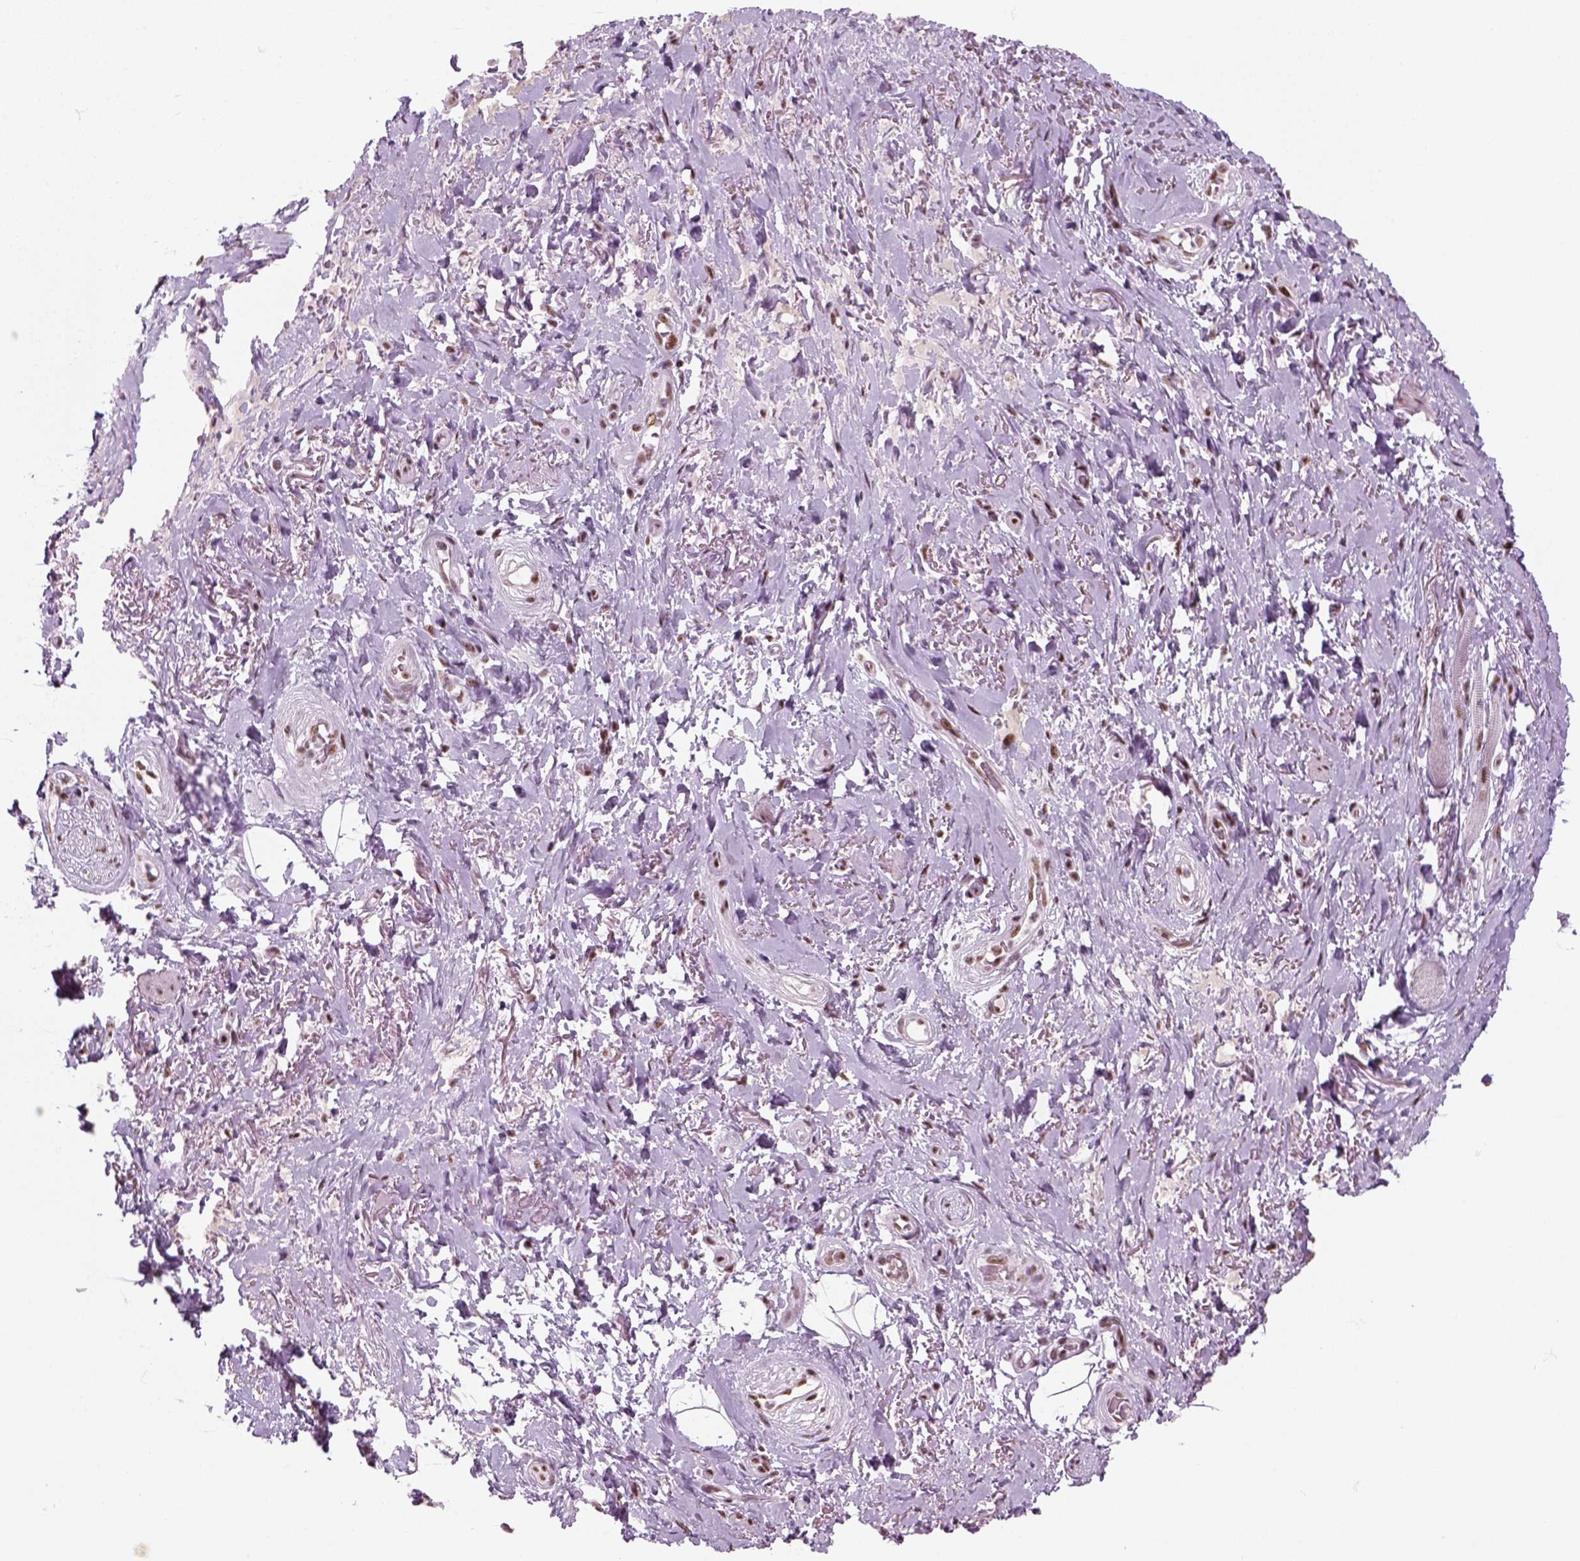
{"staining": {"intensity": "weak", "quantity": ">75%", "location": "nuclear"}, "tissue": "adipose tissue", "cell_type": "Adipocytes", "image_type": "normal", "snomed": [{"axis": "morphology", "description": "Normal tissue, NOS"}, {"axis": "topography", "description": "Anal"}, {"axis": "topography", "description": "Peripheral nerve tissue"}], "caption": "The immunohistochemical stain shows weak nuclear expression in adipocytes of benign adipose tissue. Nuclei are stained in blue.", "gene": "GTF2F1", "patient": {"sex": "male", "age": 53}}